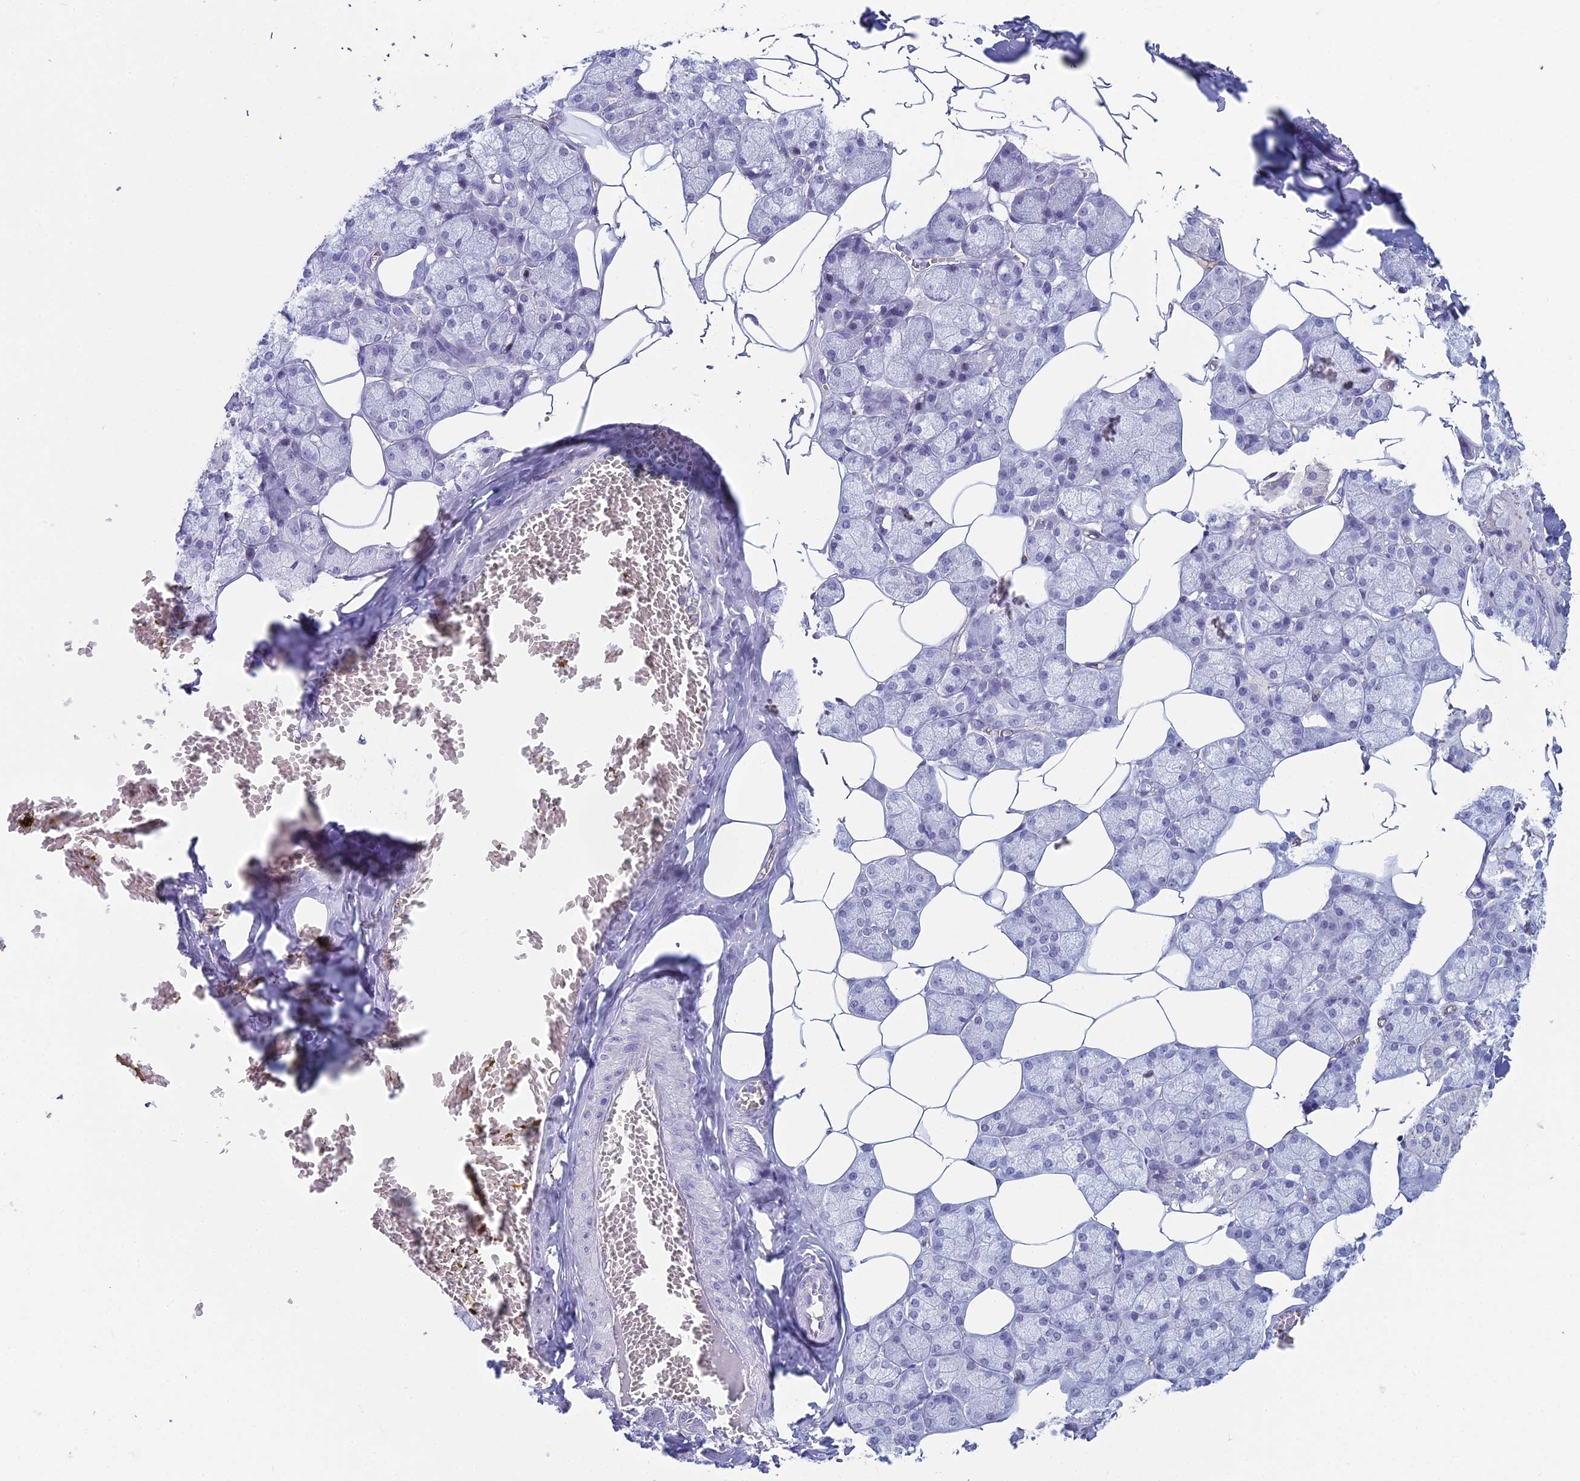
{"staining": {"intensity": "negative", "quantity": "none", "location": "none"}, "tissue": "salivary gland", "cell_type": "Glandular cells", "image_type": "normal", "snomed": [{"axis": "morphology", "description": "Normal tissue, NOS"}, {"axis": "topography", "description": "Salivary gland"}], "caption": "Immunohistochemistry (IHC) histopathology image of unremarkable salivary gland: salivary gland stained with DAB reveals no significant protein staining in glandular cells.", "gene": "ACE", "patient": {"sex": "male", "age": 62}}